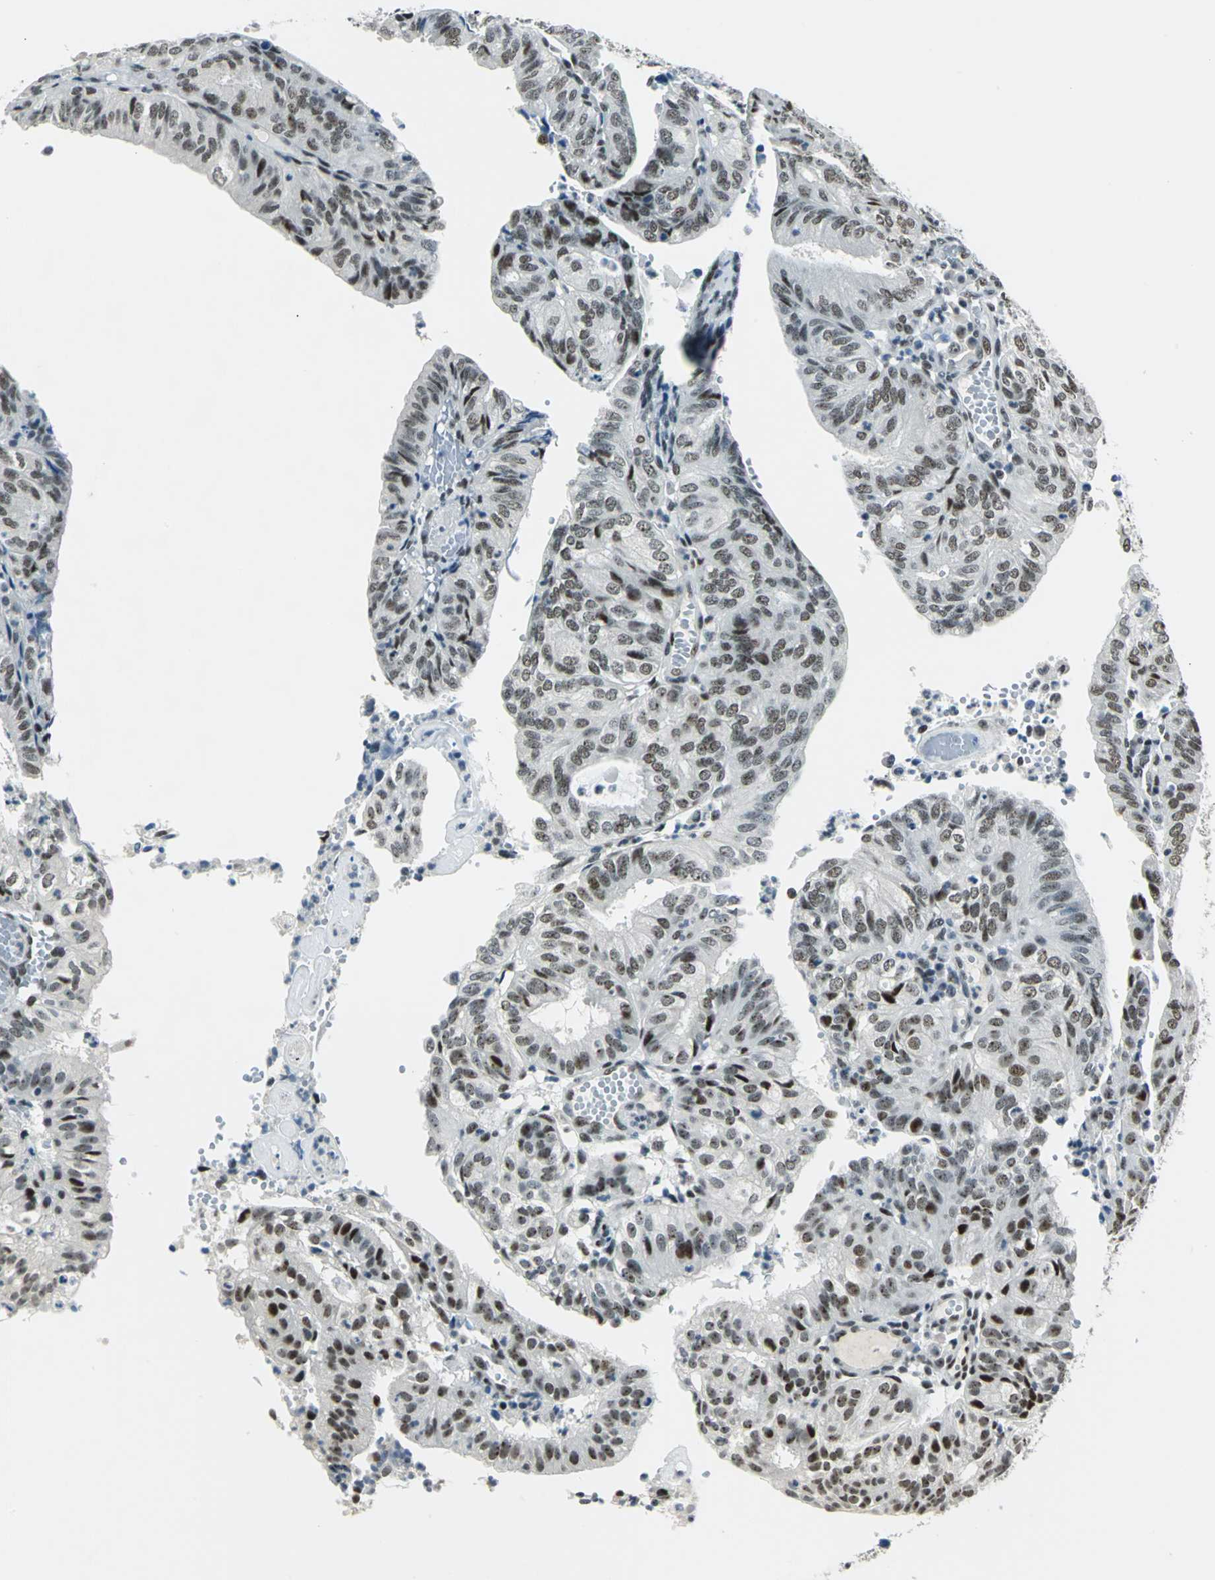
{"staining": {"intensity": "moderate", "quantity": ">75%", "location": "nuclear"}, "tissue": "endometrial cancer", "cell_type": "Tumor cells", "image_type": "cancer", "snomed": [{"axis": "morphology", "description": "Adenocarcinoma, NOS"}, {"axis": "topography", "description": "Uterus"}], "caption": "Immunohistochemistry micrograph of endometrial adenocarcinoma stained for a protein (brown), which reveals medium levels of moderate nuclear positivity in about >75% of tumor cells.", "gene": "KAT6B", "patient": {"sex": "female", "age": 60}}